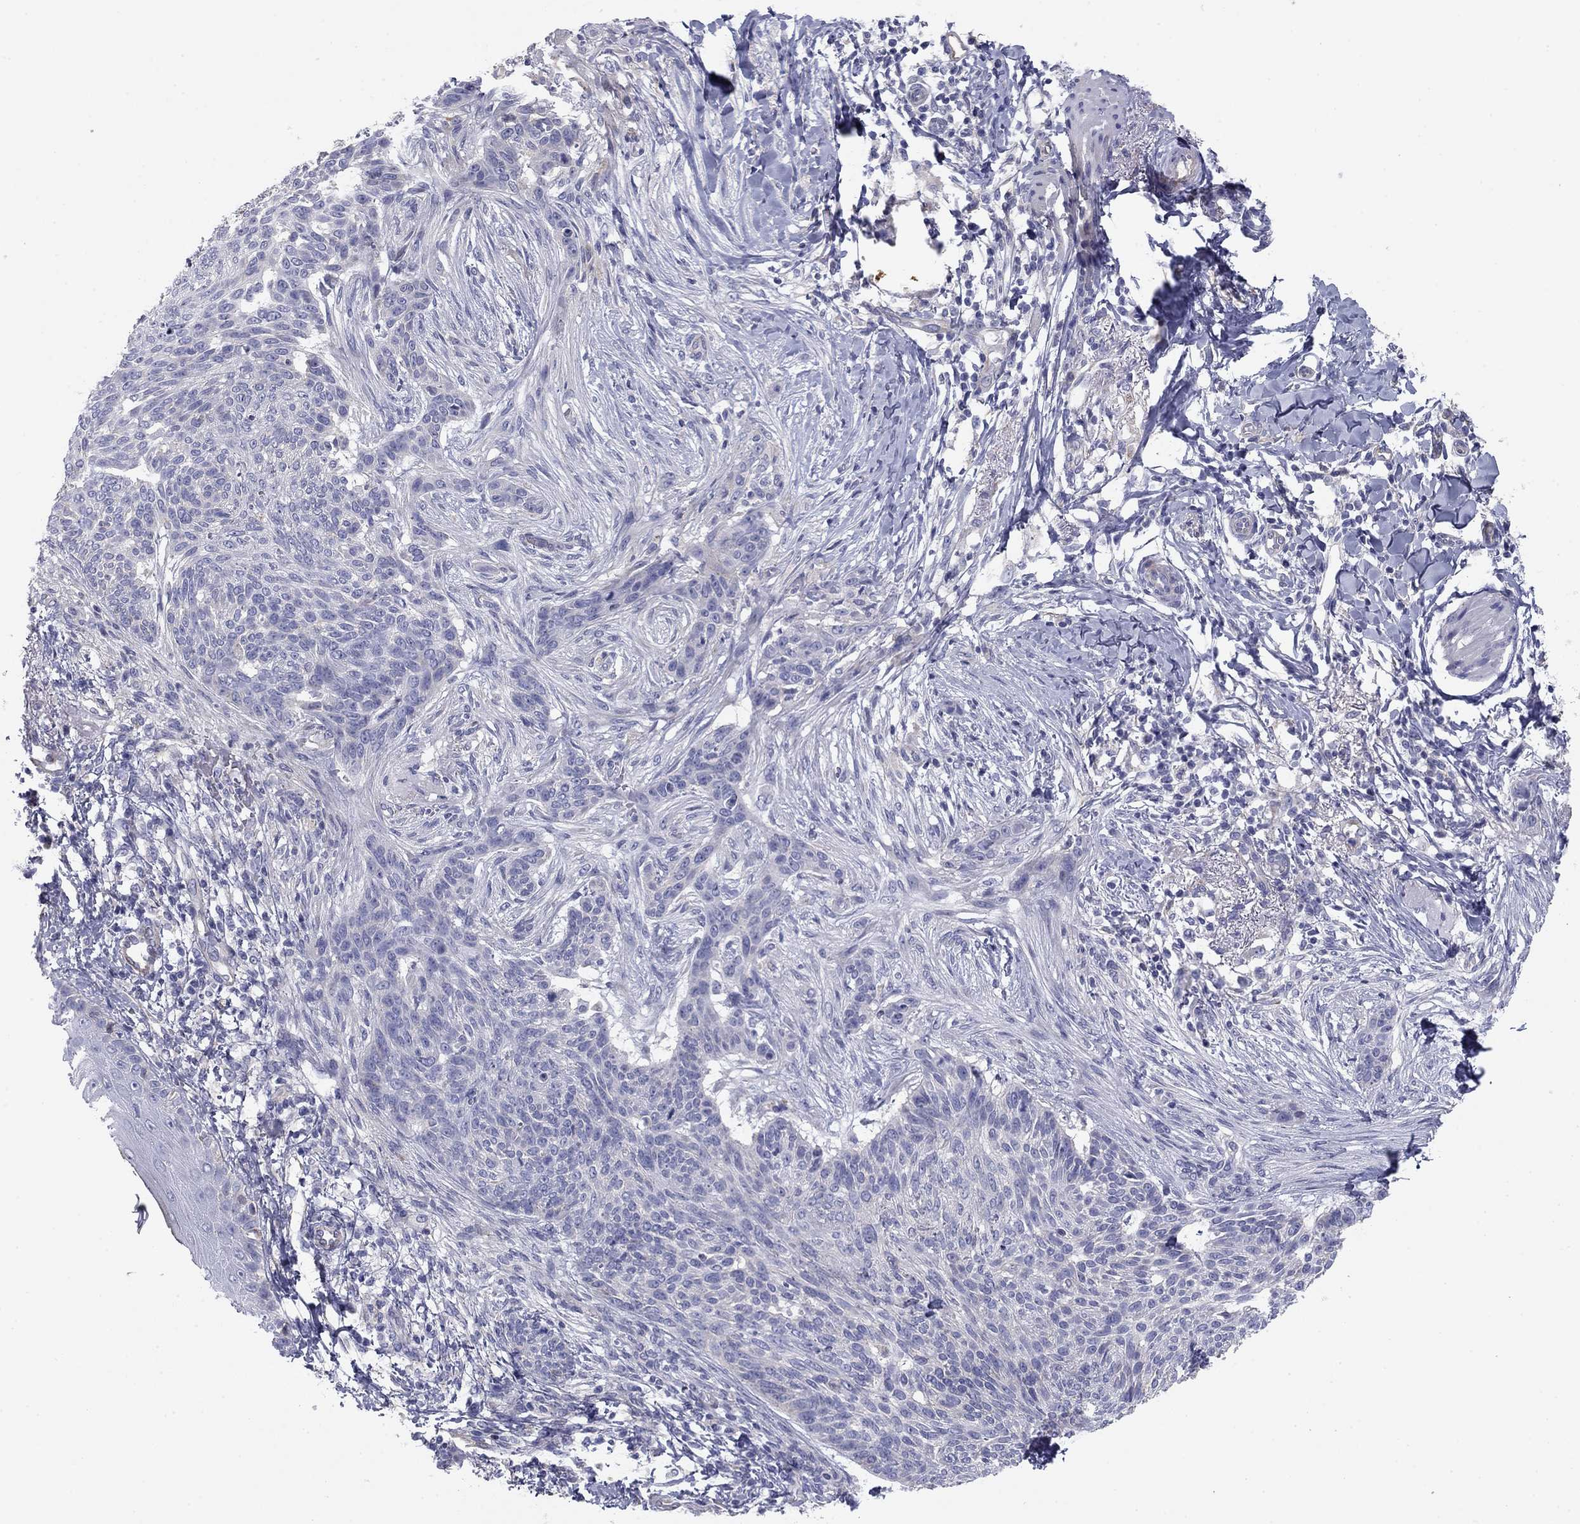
{"staining": {"intensity": "negative", "quantity": "none", "location": "none"}, "tissue": "skin cancer", "cell_type": "Tumor cells", "image_type": "cancer", "snomed": [{"axis": "morphology", "description": "Normal tissue, NOS"}, {"axis": "morphology", "description": "Basal cell carcinoma"}, {"axis": "topography", "description": "Skin"}], "caption": "Immunohistochemistry (IHC) of skin basal cell carcinoma exhibits no staining in tumor cells. (DAB (3,3'-diaminobenzidine) immunohistochemistry (IHC), high magnification).", "gene": "SEPTIN3", "patient": {"sex": "male", "age": 84}}